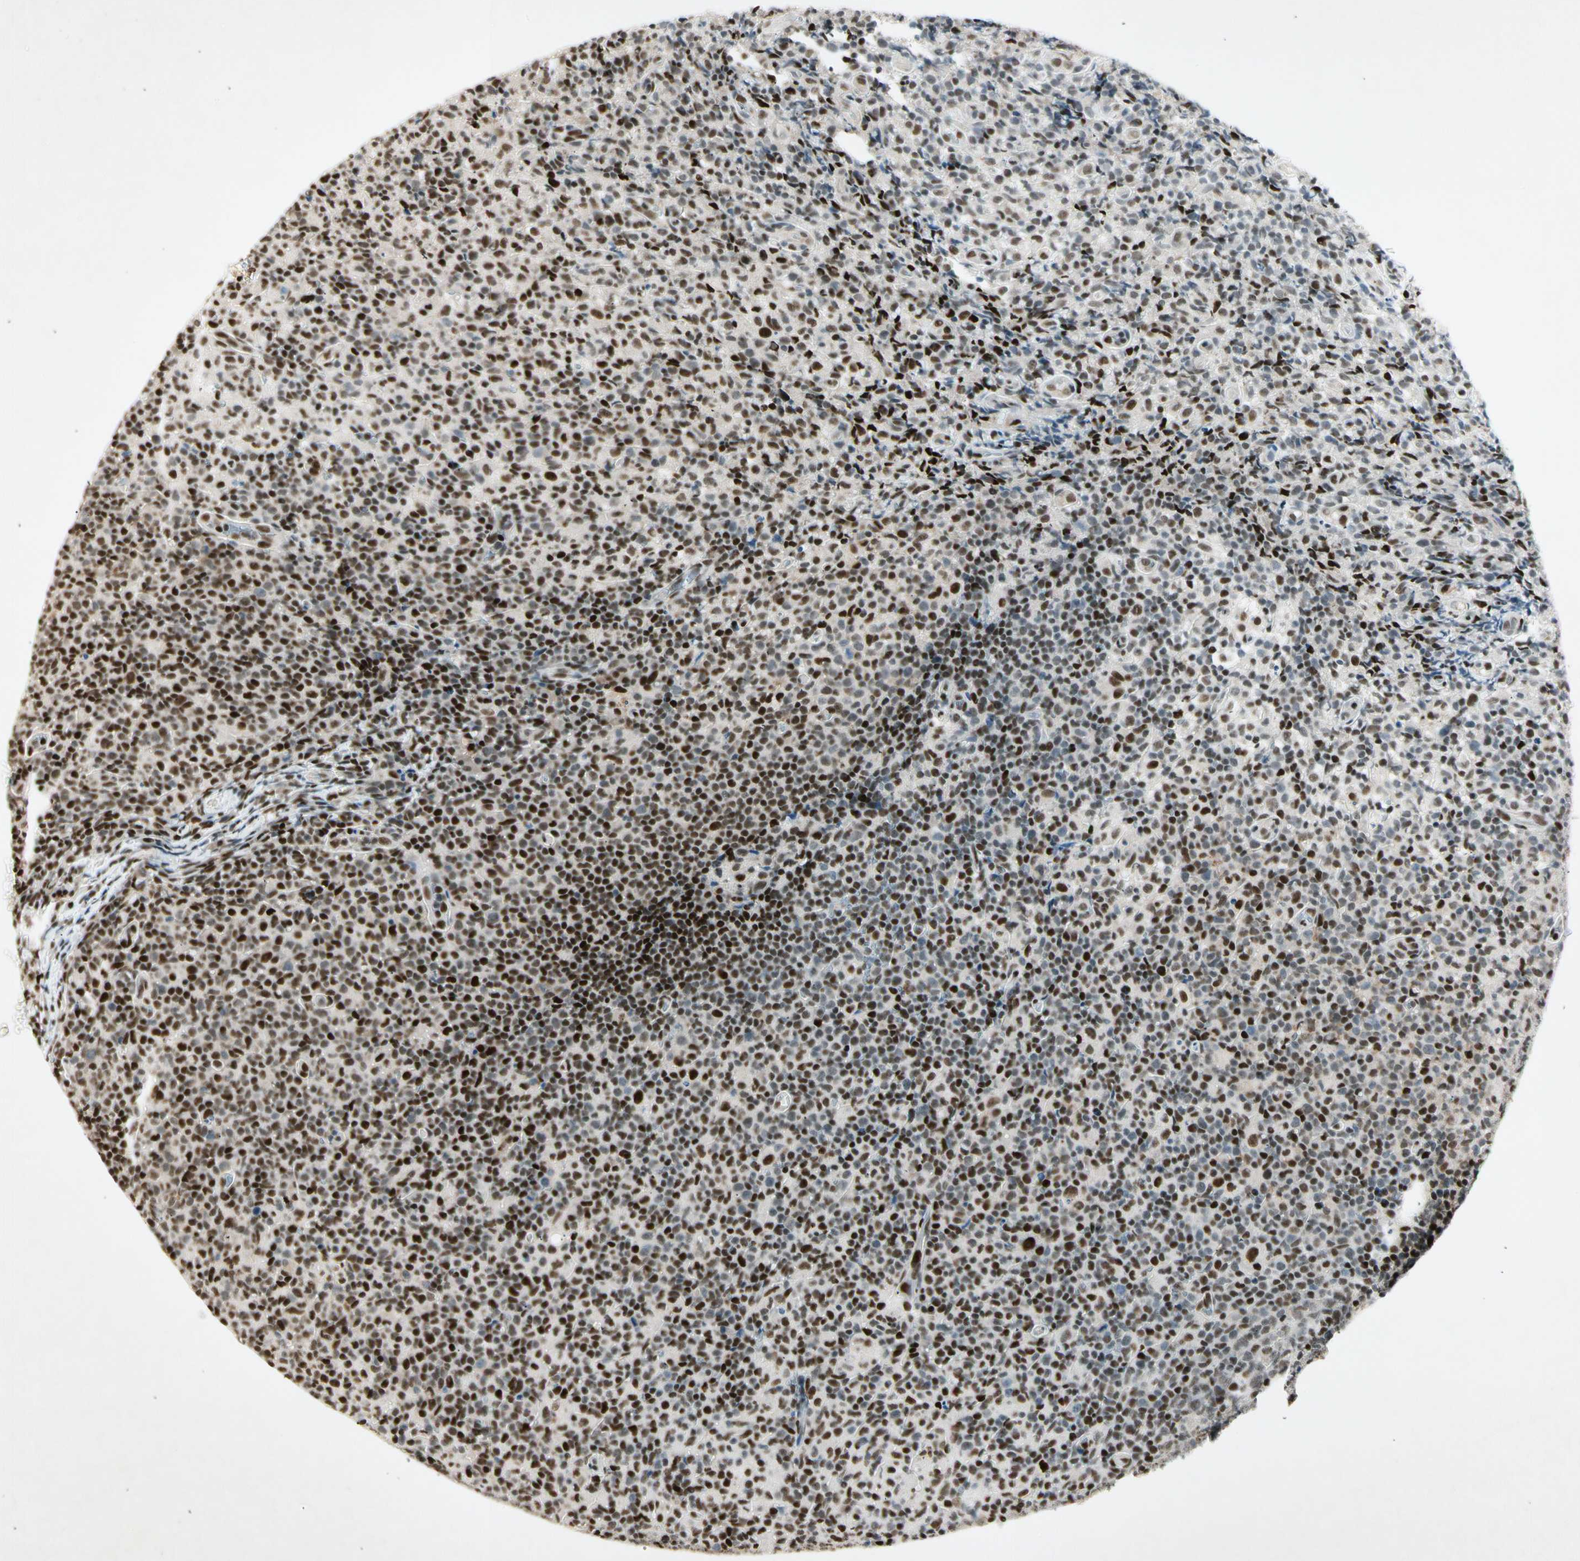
{"staining": {"intensity": "moderate", "quantity": ">75%", "location": "nuclear"}, "tissue": "lymph node", "cell_type": "Germinal center cells", "image_type": "normal", "snomed": [{"axis": "morphology", "description": "Normal tissue, NOS"}, {"axis": "morphology", "description": "Inflammation, NOS"}, {"axis": "topography", "description": "Lymph node"}], "caption": "This image reveals immunohistochemistry (IHC) staining of unremarkable lymph node, with medium moderate nuclear positivity in about >75% of germinal center cells.", "gene": "RNF43", "patient": {"sex": "male", "age": 55}}